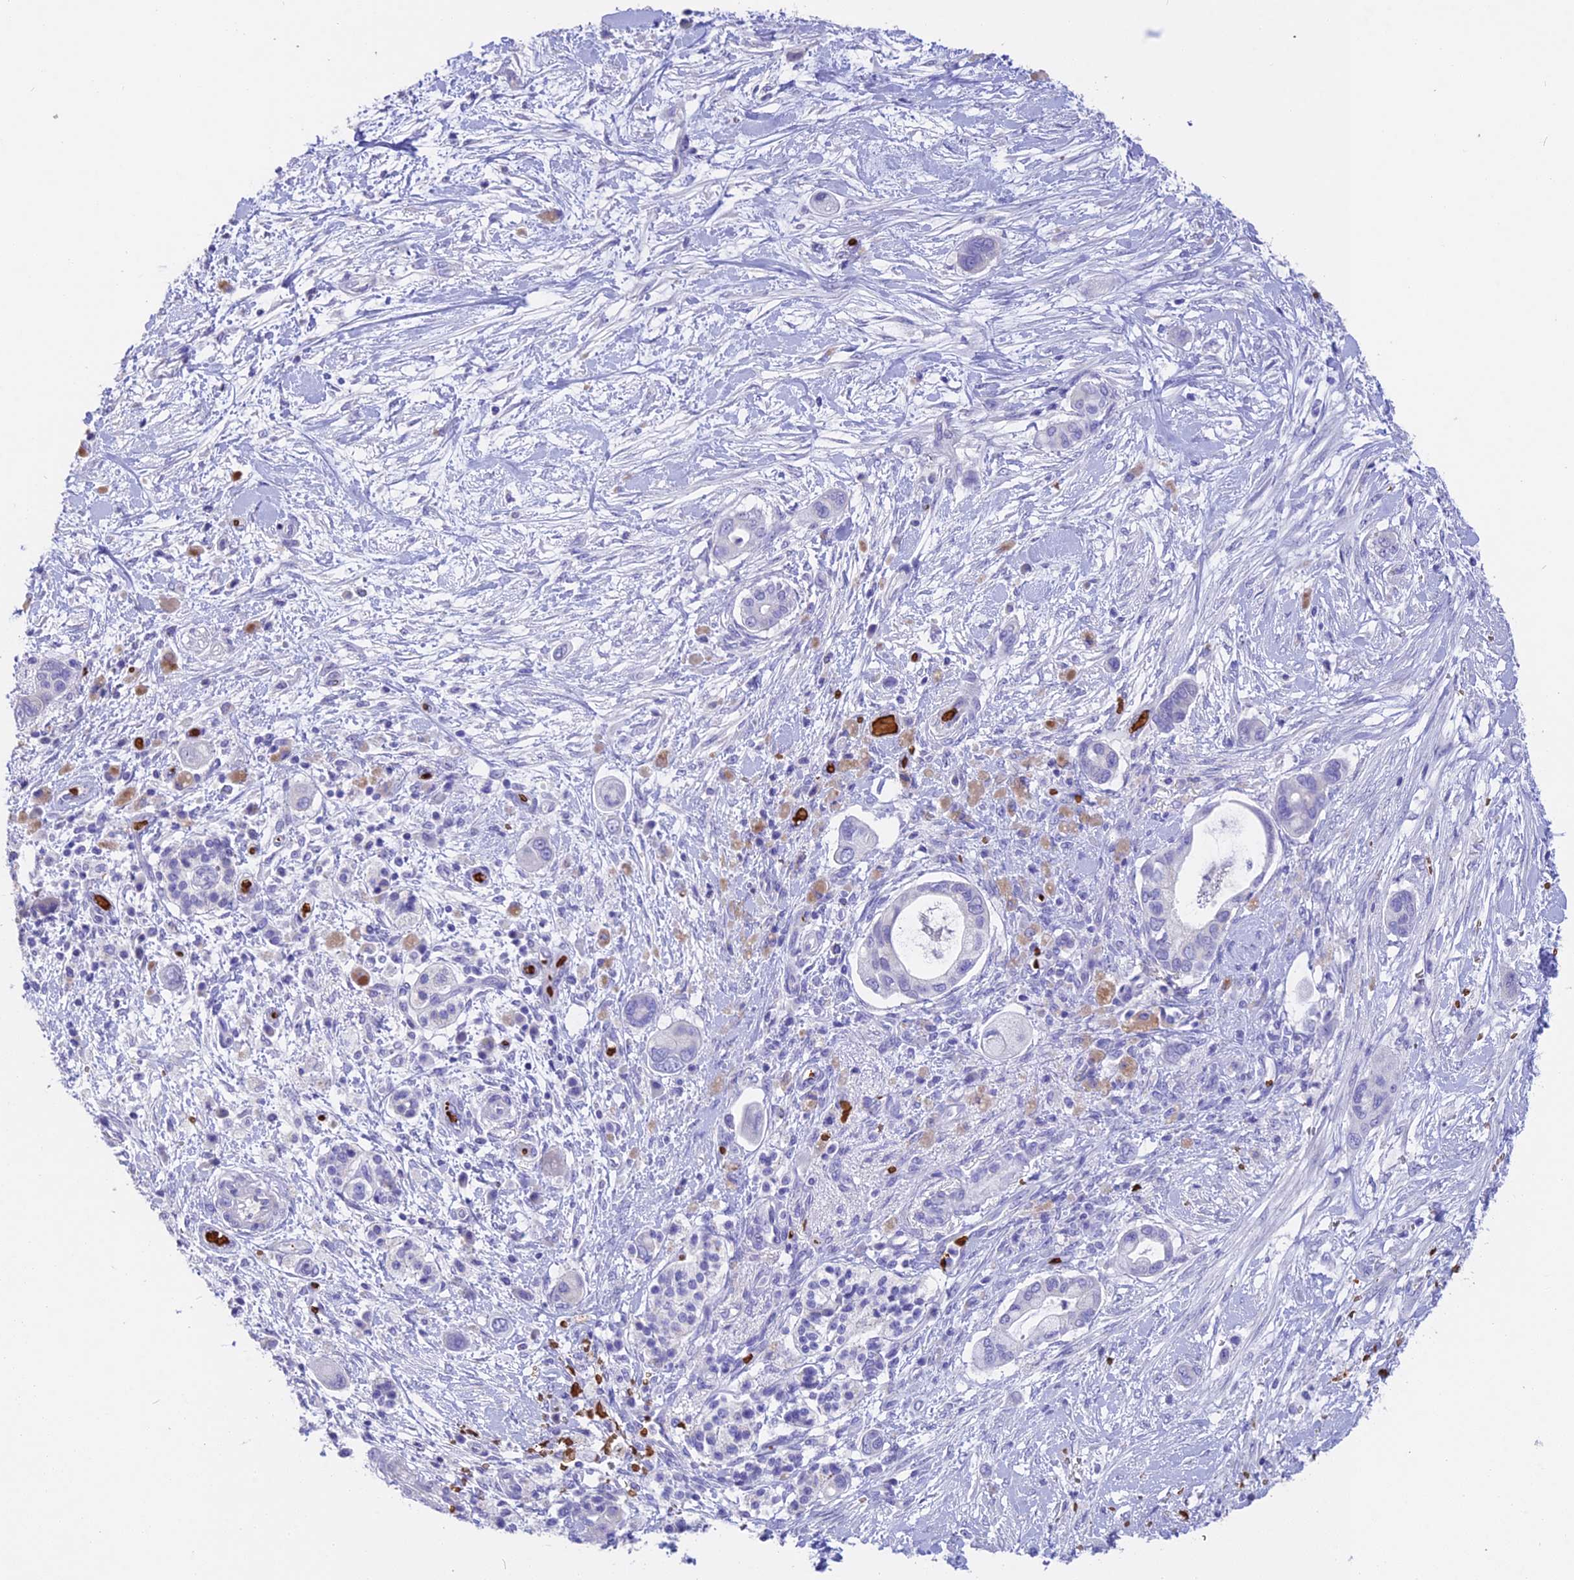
{"staining": {"intensity": "negative", "quantity": "none", "location": "none"}, "tissue": "pancreatic cancer", "cell_type": "Tumor cells", "image_type": "cancer", "snomed": [{"axis": "morphology", "description": "Adenocarcinoma, NOS"}, {"axis": "topography", "description": "Pancreas"}], "caption": "Pancreatic adenocarcinoma was stained to show a protein in brown. There is no significant staining in tumor cells.", "gene": "TNNC2", "patient": {"sex": "male", "age": 68}}